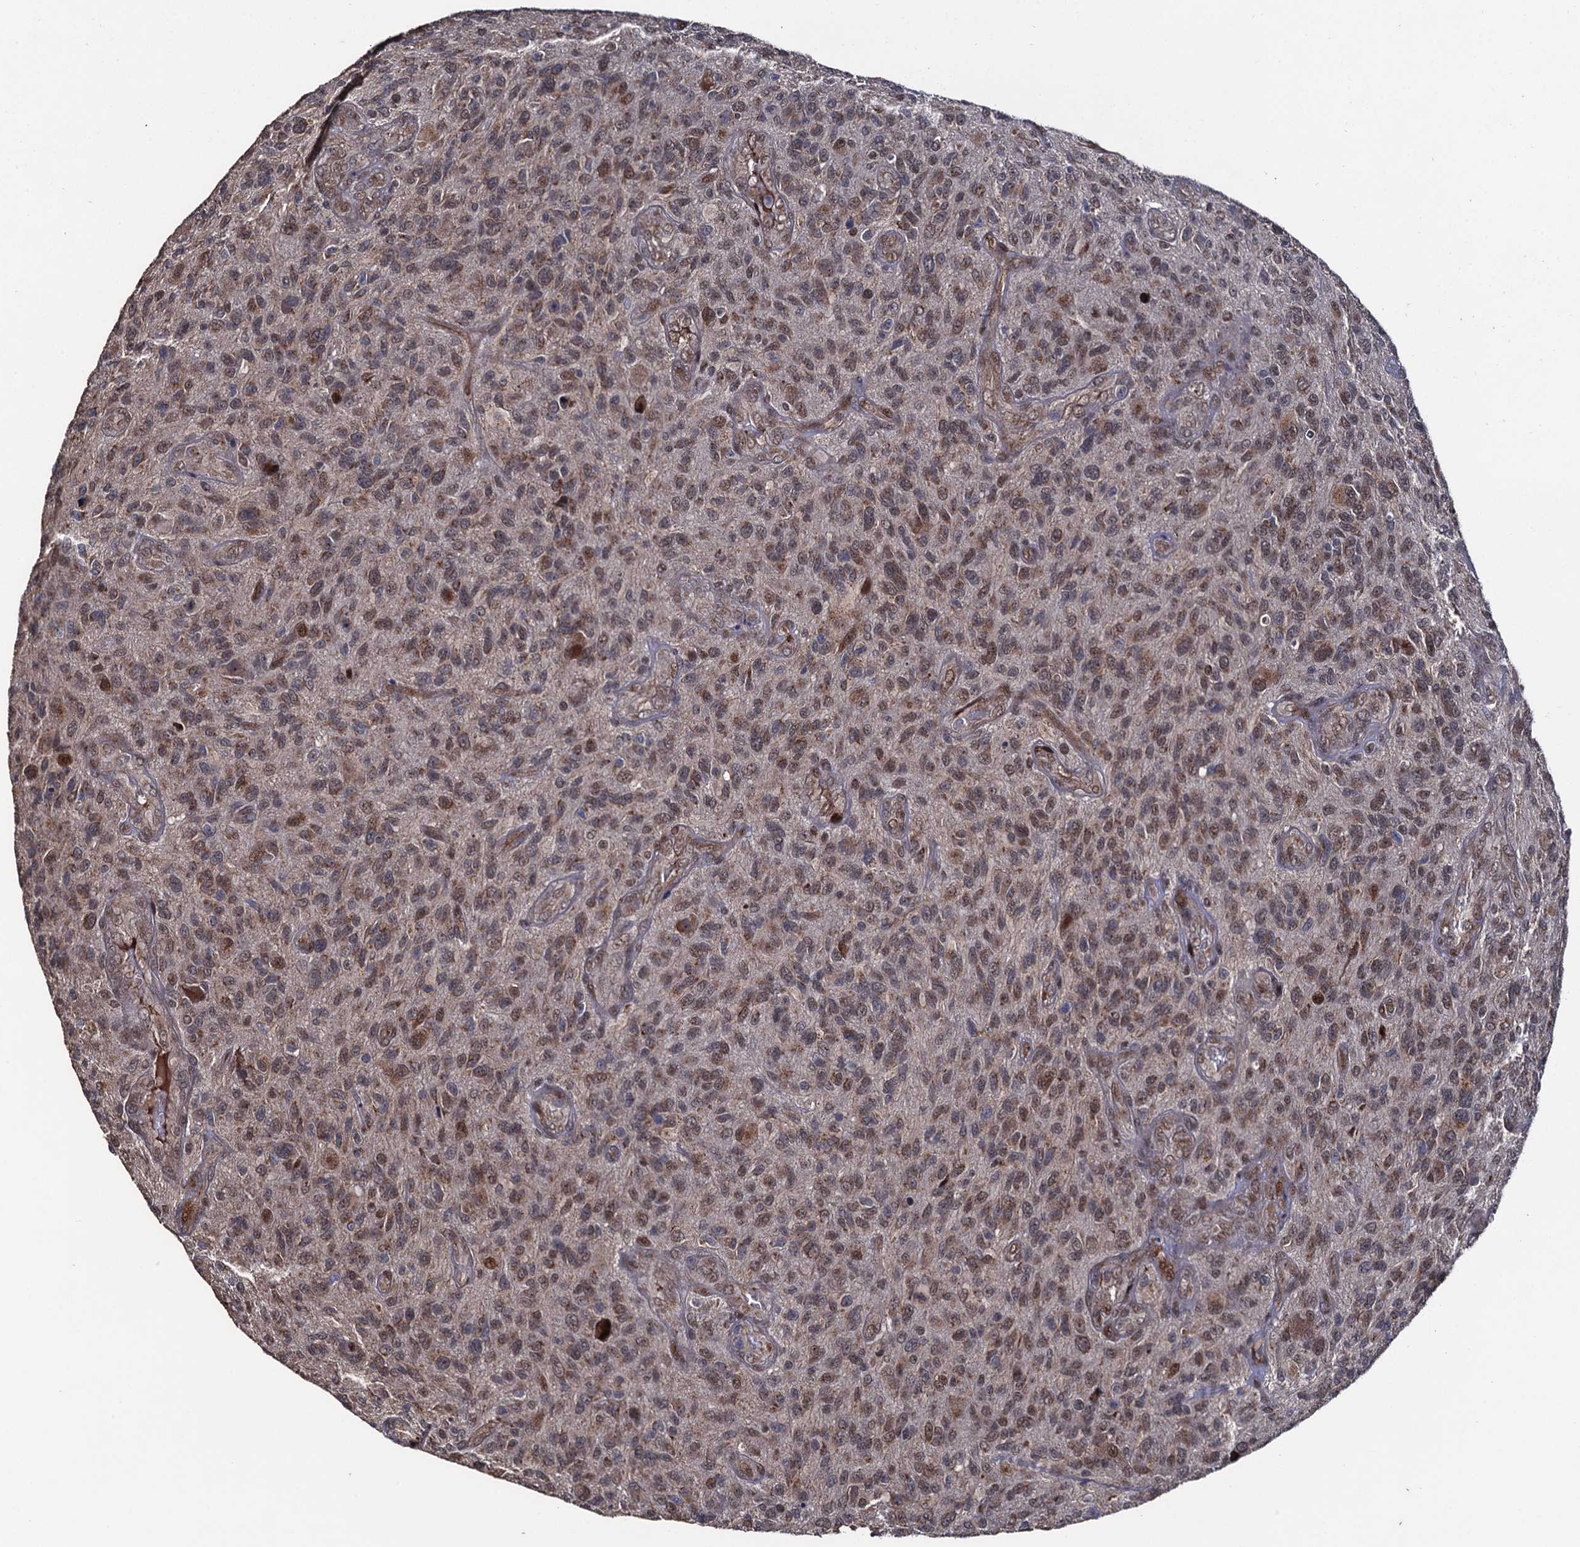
{"staining": {"intensity": "moderate", "quantity": "25%-75%", "location": "nuclear"}, "tissue": "glioma", "cell_type": "Tumor cells", "image_type": "cancer", "snomed": [{"axis": "morphology", "description": "Glioma, malignant, High grade"}, {"axis": "topography", "description": "Brain"}], "caption": "Malignant high-grade glioma stained for a protein (brown) shows moderate nuclear positive positivity in about 25%-75% of tumor cells.", "gene": "LRRC63", "patient": {"sex": "male", "age": 47}}